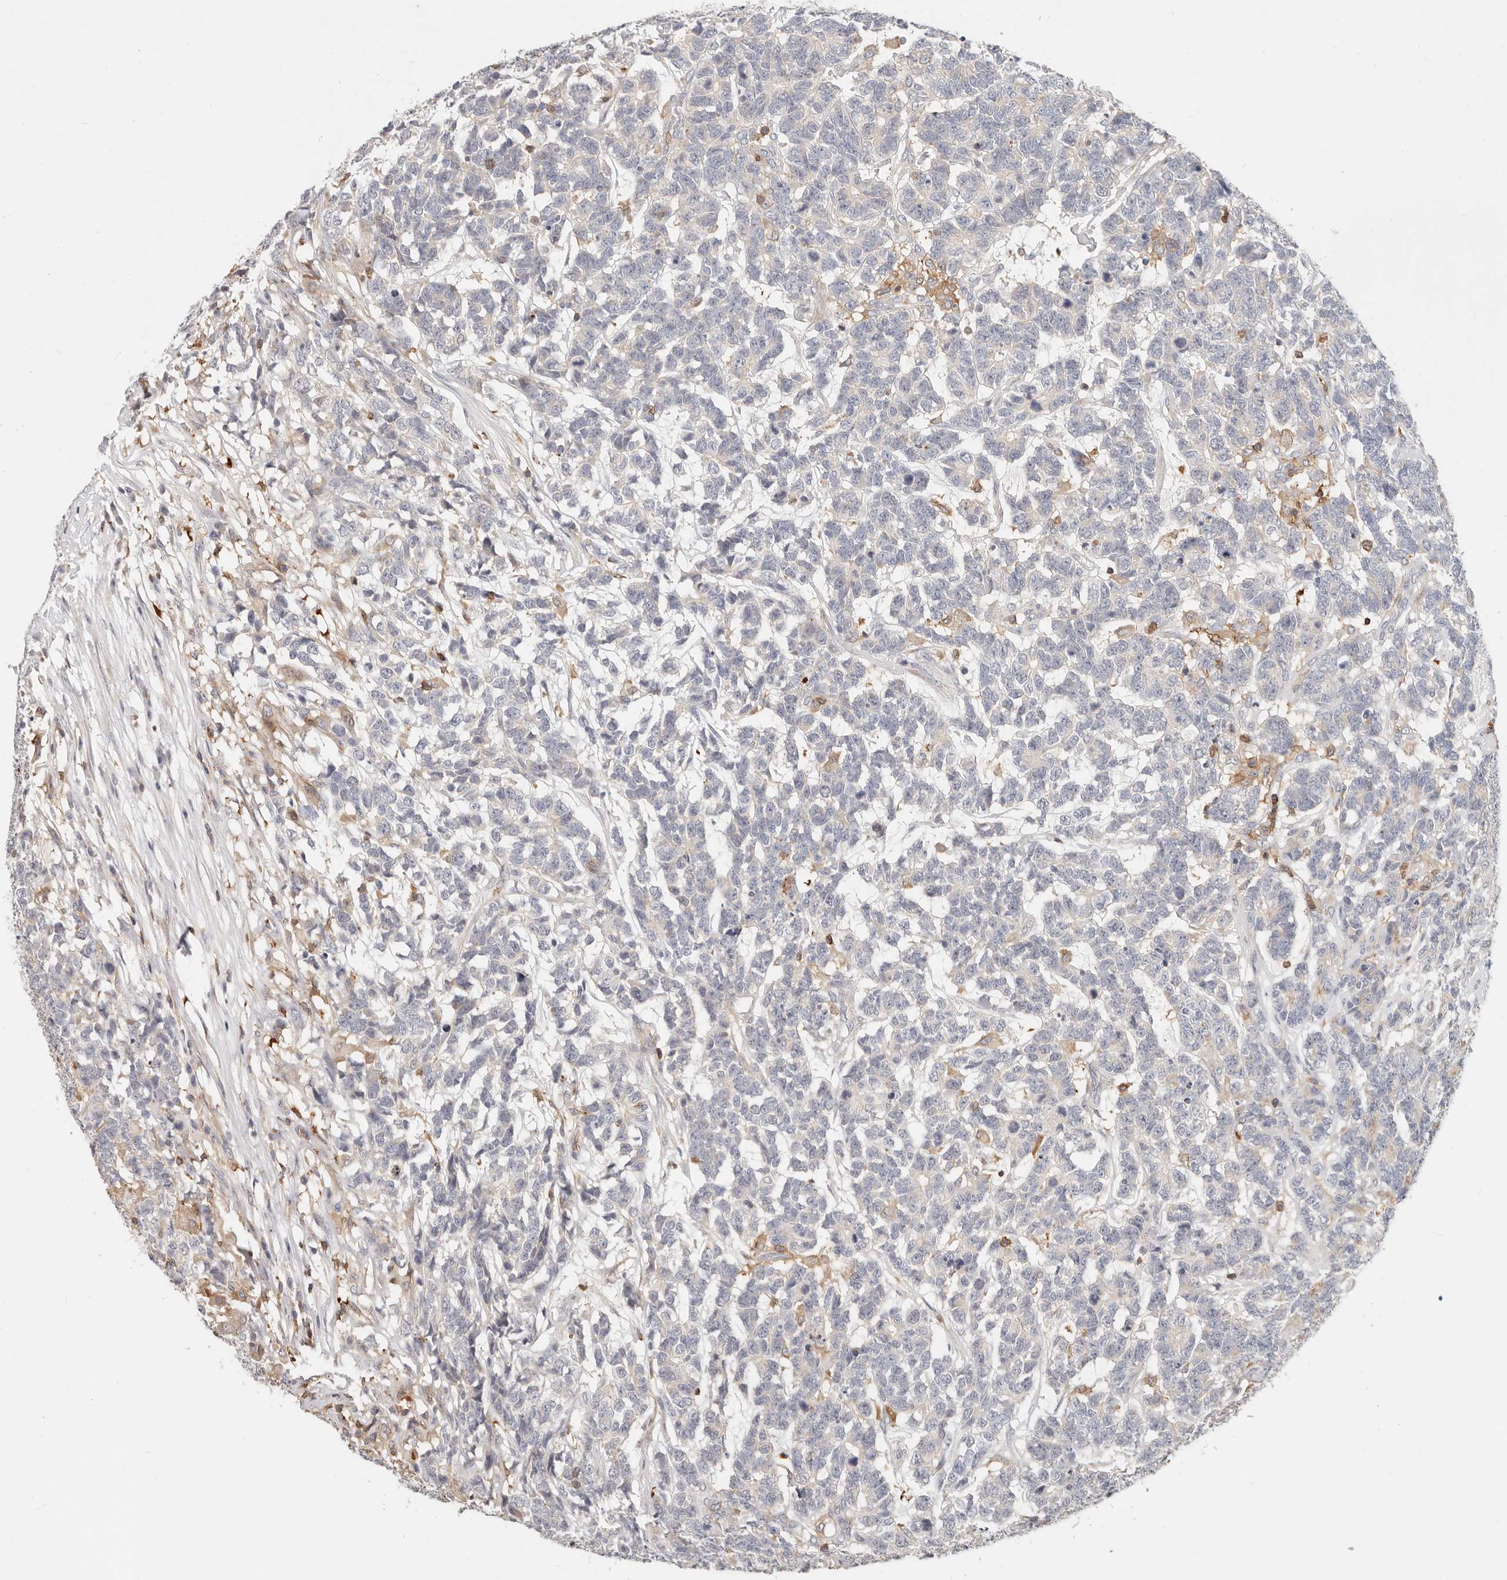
{"staining": {"intensity": "negative", "quantity": "none", "location": "none"}, "tissue": "testis cancer", "cell_type": "Tumor cells", "image_type": "cancer", "snomed": [{"axis": "morphology", "description": "Carcinoma, Embryonal, NOS"}, {"axis": "topography", "description": "Testis"}], "caption": "Human testis cancer (embryonal carcinoma) stained for a protein using immunohistochemistry (IHC) reveals no staining in tumor cells.", "gene": "TMEM63B", "patient": {"sex": "male", "age": 26}}